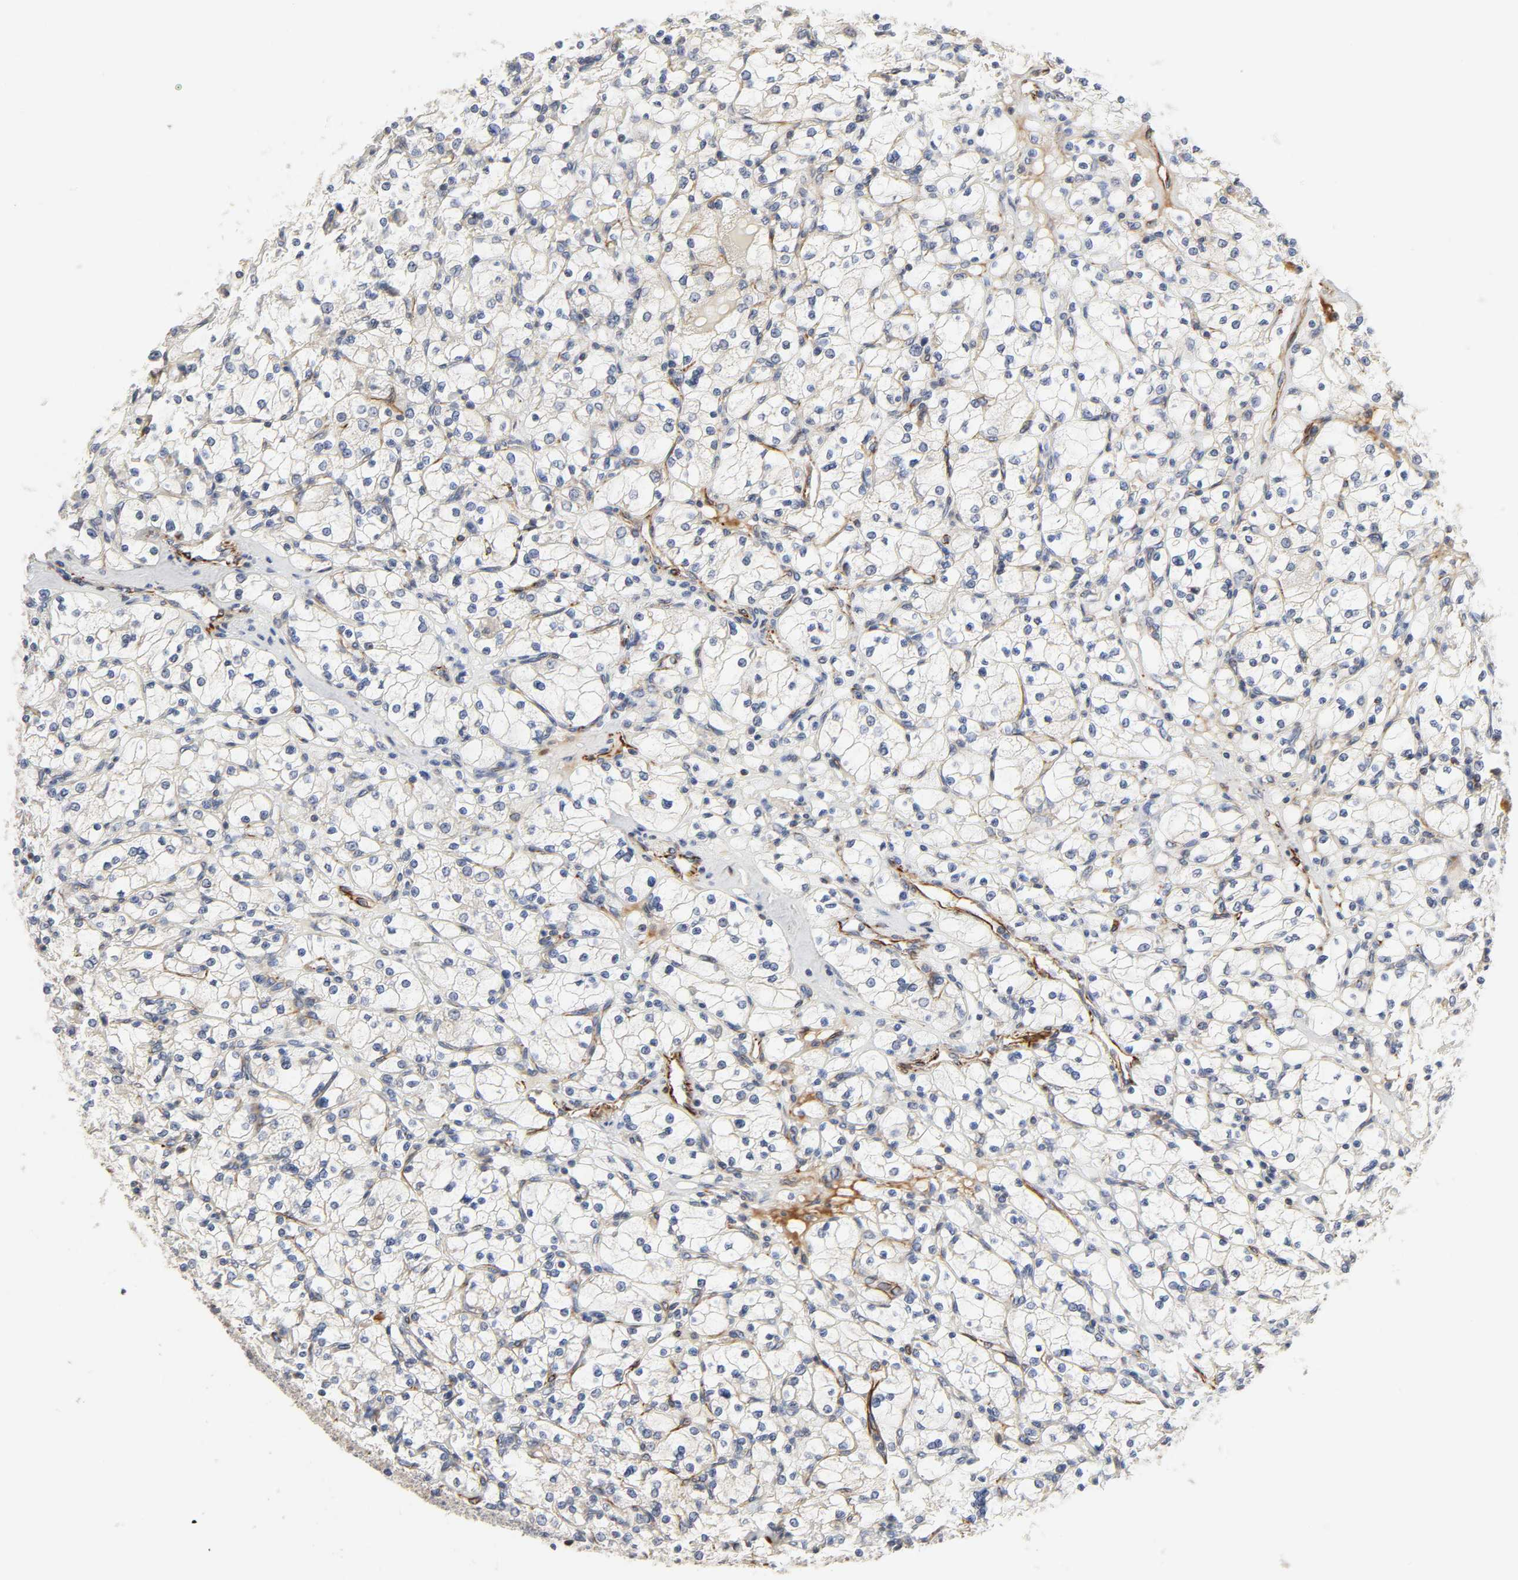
{"staining": {"intensity": "weak", "quantity": "<25%", "location": "cytoplasmic/membranous"}, "tissue": "renal cancer", "cell_type": "Tumor cells", "image_type": "cancer", "snomed": [{"axis": "morphology", "description": "Adenocarcinoma, NOS"}, {"axis": "topography", "description": "Kidney"}], "caption": "High magnification brightfield microscopy of renal cancer (adenocarcinoma) stained with DAB (brown) and counterstained with hematoxylin (blue): tumor cells show no significant staining.", "gene": "FAM118A", "patient": {"sex": "female", "age": 83}}